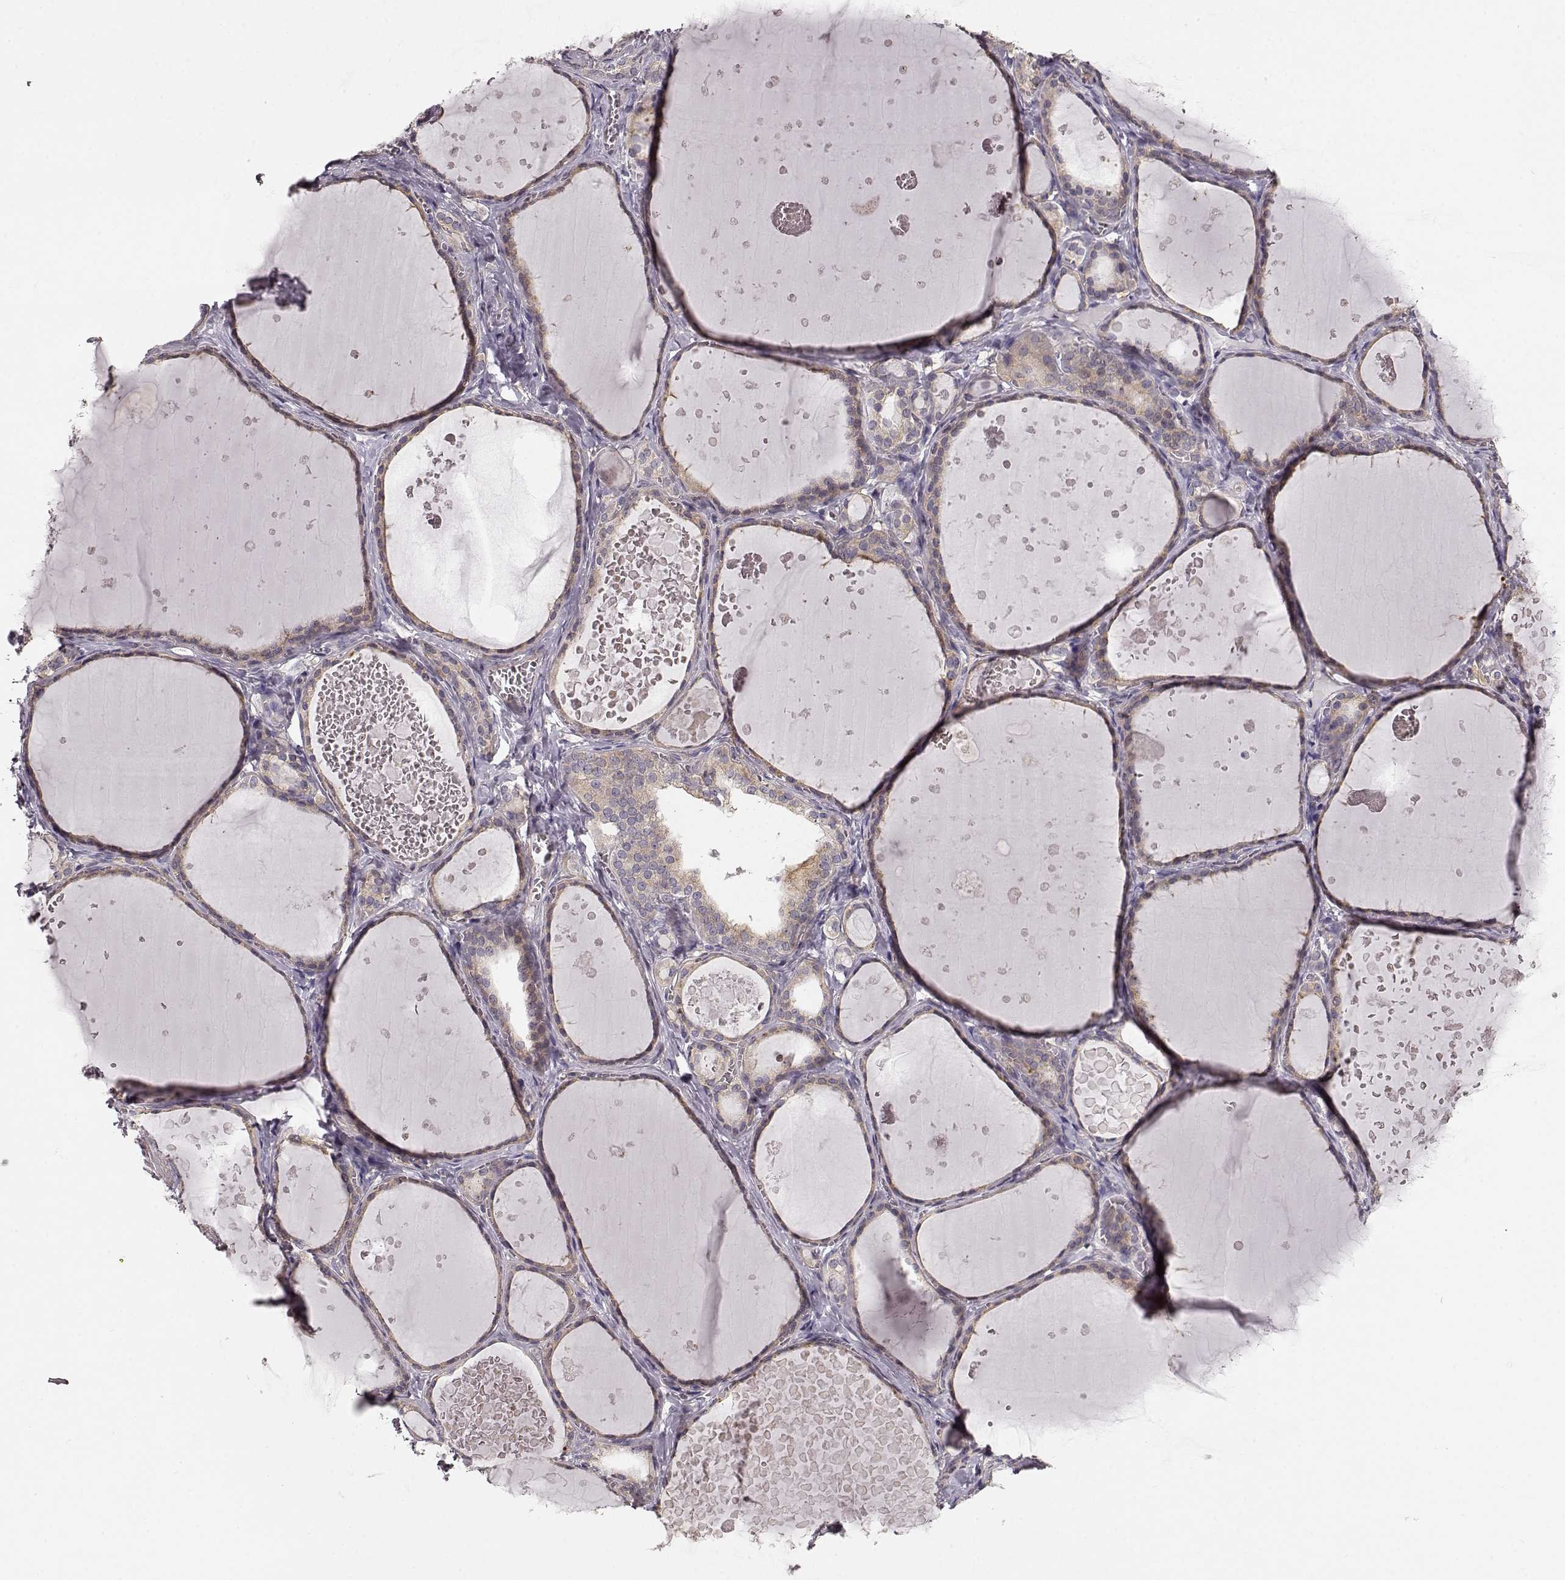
{"staining": {"intensity": "weak", "quantity": ">75%", "location": "cytoplasmic/membranous"}, "tissue": "thyroid gland", "cell_type": "Glandular cells", "image_type": "normal", "snomed": [{"axis": "morphology", "description": "Normal tissue, NOS"}, {"axis": "topography", "description": "Thyroid gland"}], "caption": "Protein staining exhibits weak cytoplasmic/membranous positivity in about >75% of glandular cells in unremarkable thyroid gland.", "gene": "GPR50", "patient": {"sex": "female", "age": 56}}